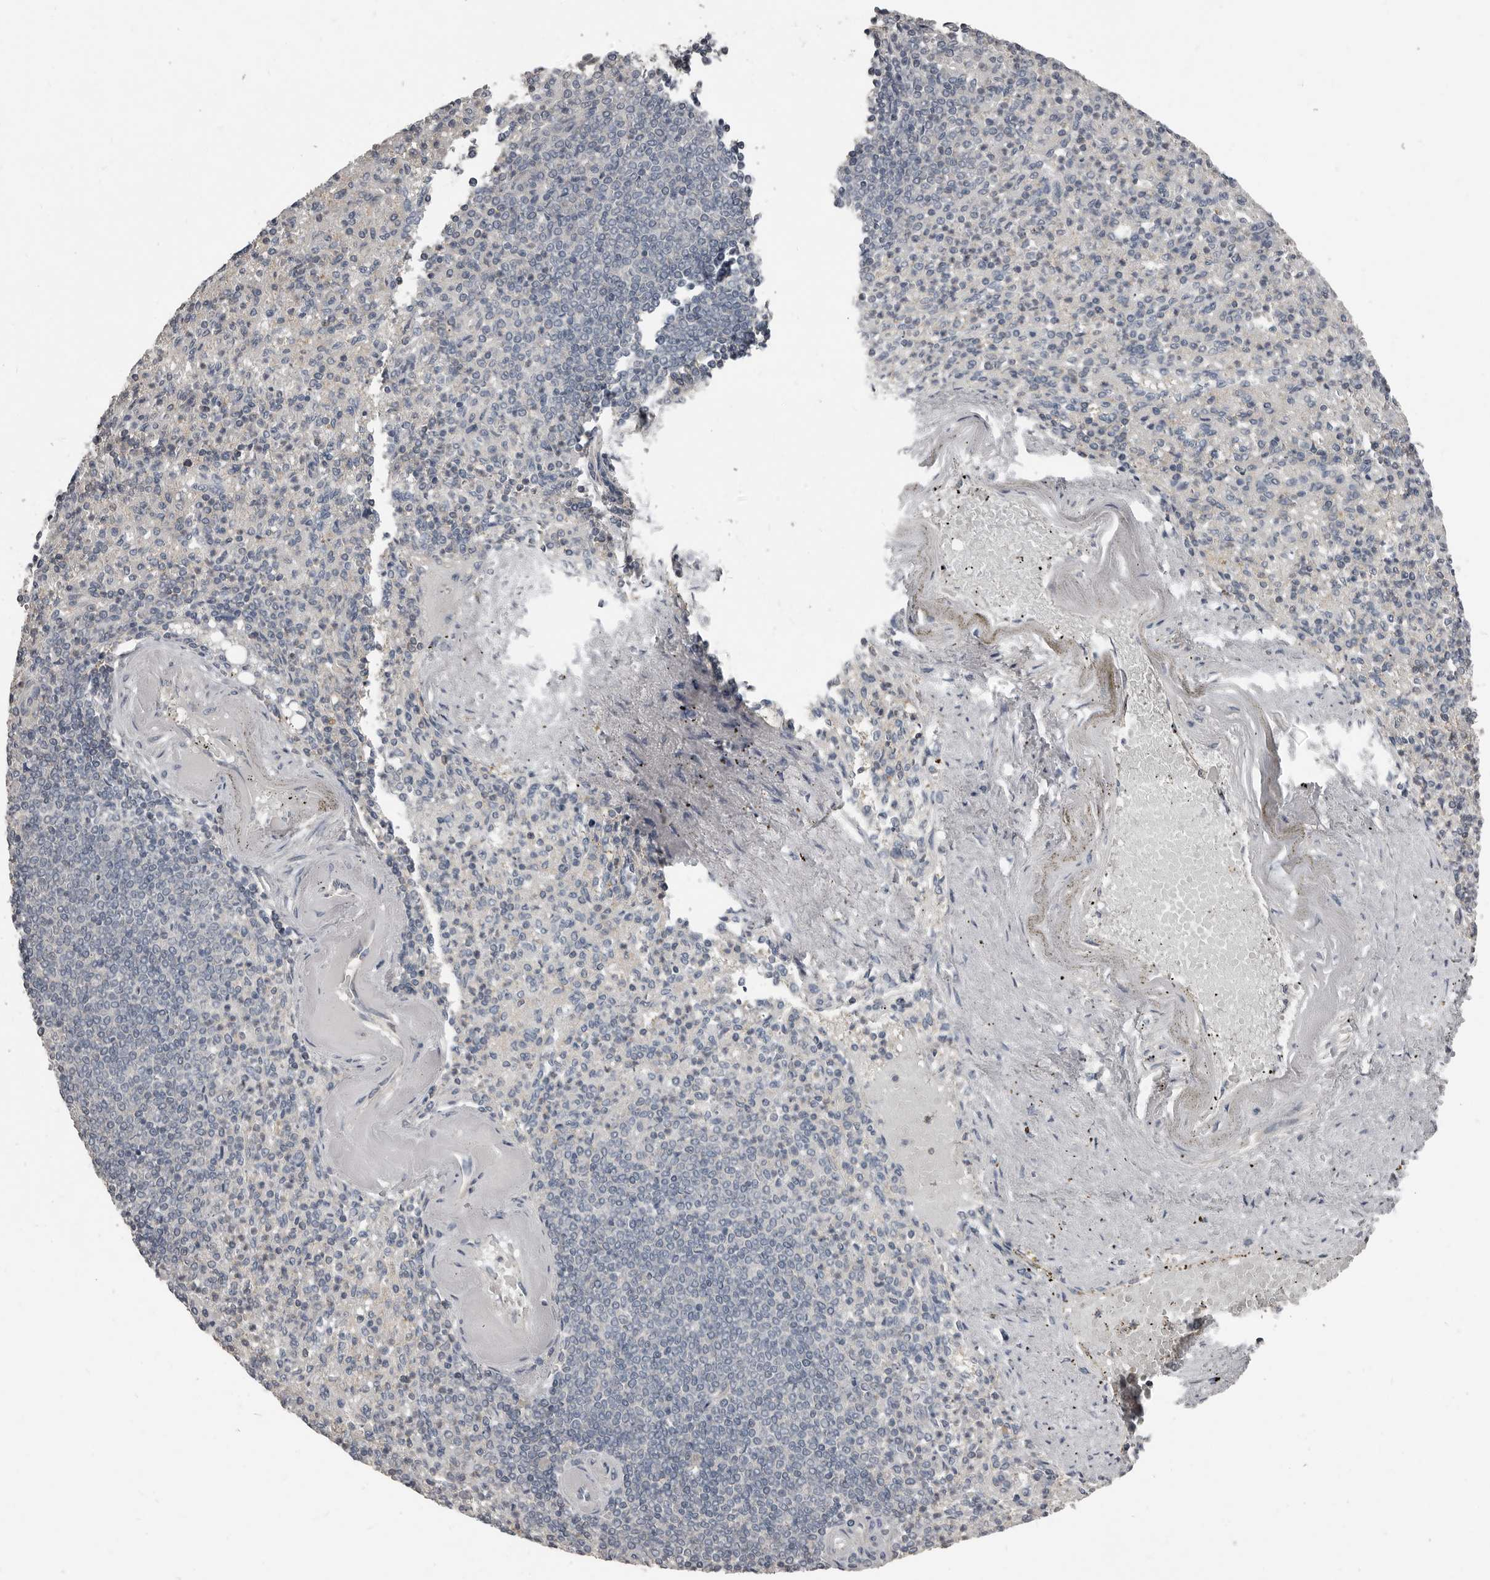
{"staining": {"intensity": "negative", "quantity": "none", "location": "none"}, "tissue": "spleen", "cell_type": "Cells in red pulp", "image_type": "normal", "snomed": [{"axis": "morphology", "description": "Normal tissue, NOS"}, {"axis": "topography", "description": "Spleen"}], "caption": "High power microscopy photomicrograph of an IHC photomicrograph of benign spleen, revealing no significant staining in cells in red pulp. (DAB immunohistochemistry visualized using brightfield microscopy, high magnification).", "gene": "CA6", "patient": {"sex": "female", "age": 74}}